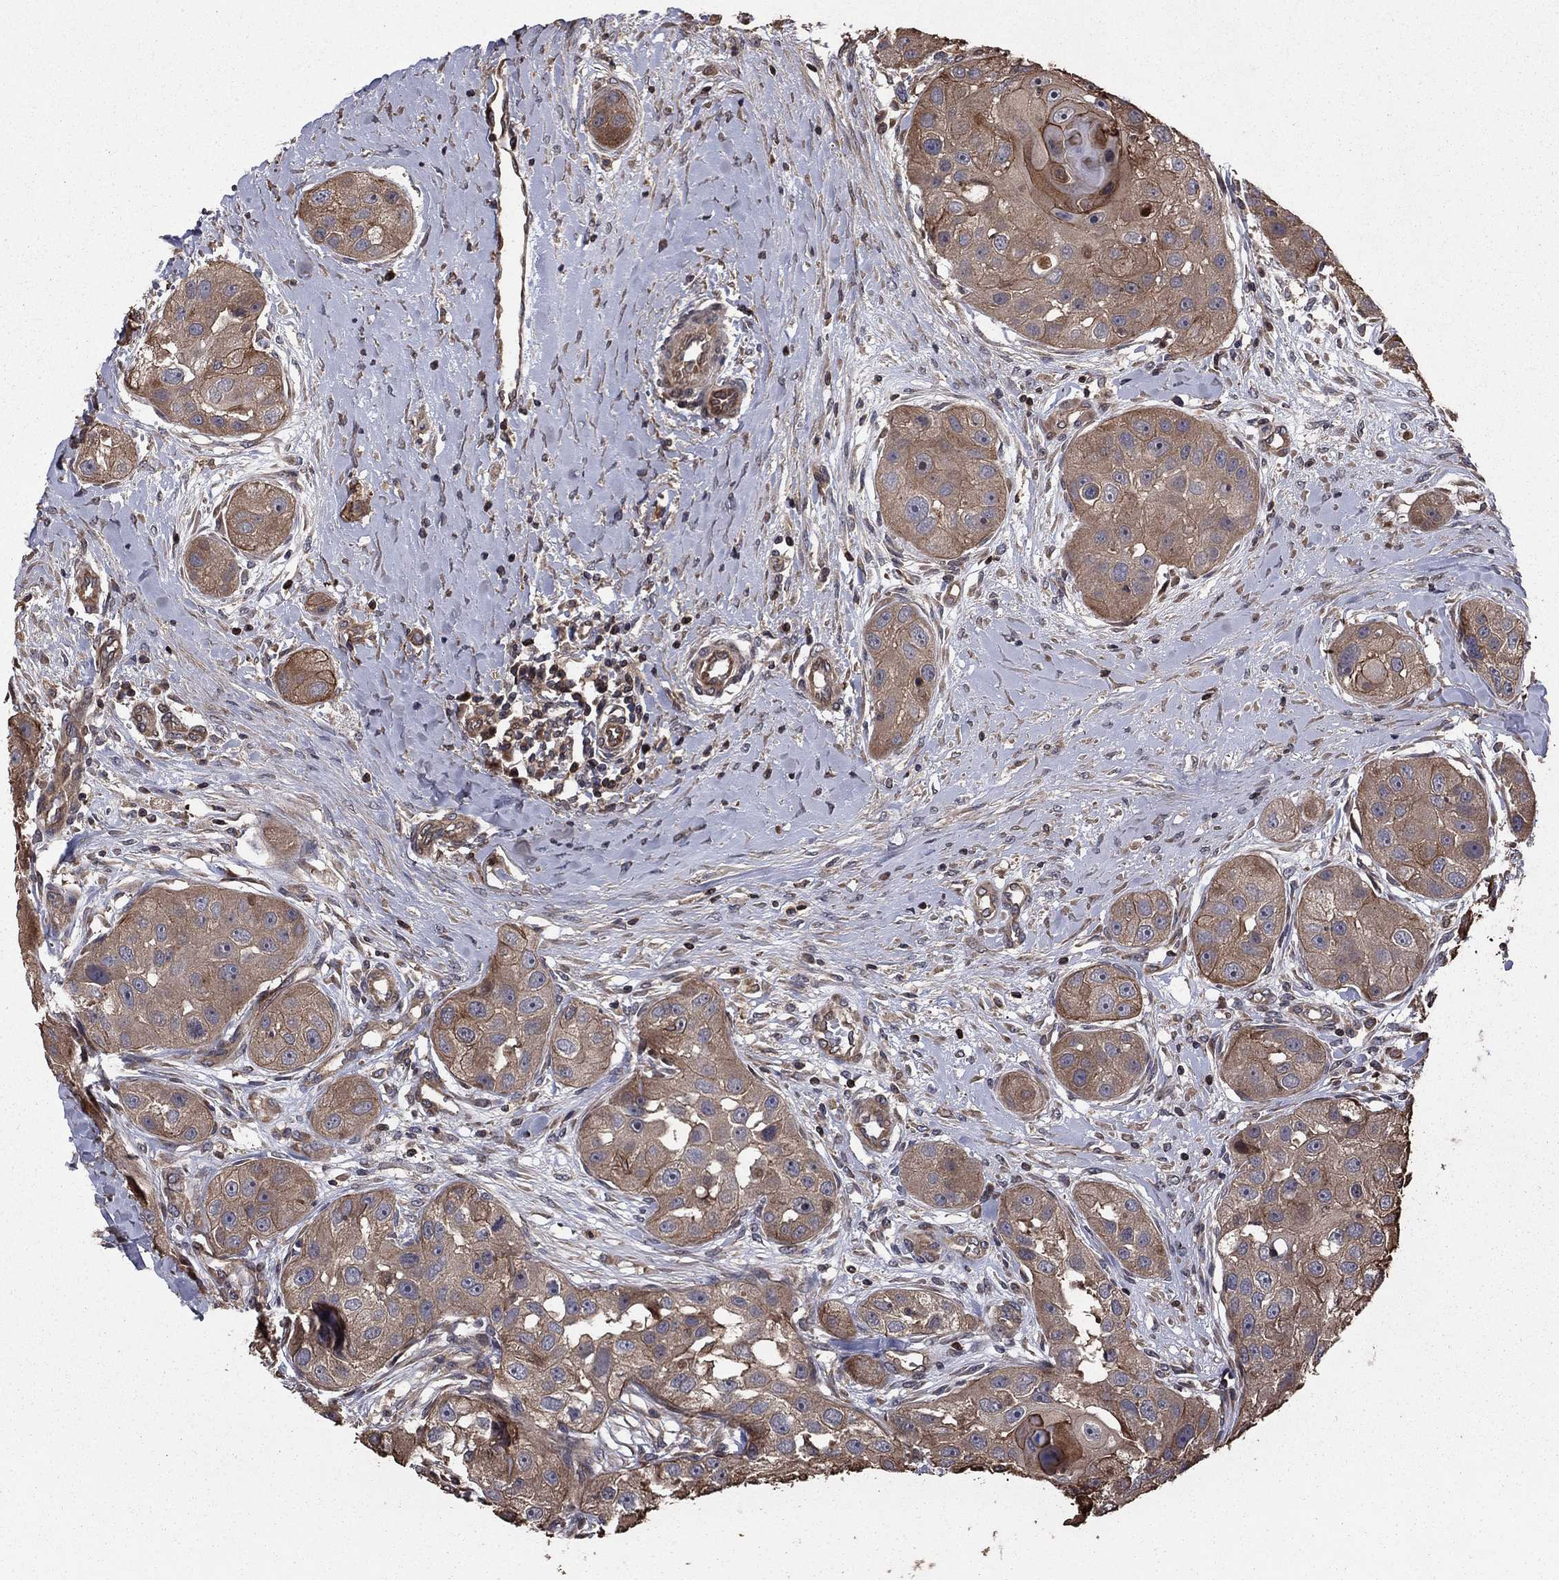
{"staining": {"intensity": "weak", "quantity": "25%-75%", "location": "cytoplasmic/membranous"}, "tissue": "head and neck cancer", "cell_type": "Tumor cells", "image_type": "cancer", "snomed": [{"axis": "morphology", "description": "Normal tissue, NOS"}, {"axis": "morphology", "description": "Squamous cell carcinoma, NOS"}, {"axis": "topography", "description": "Skeletal muscle"}, {"axis": "topography", "description": "Head-Neck"}], "caption": "Head and neck squamous cell carcinoma stained with a brown dye demonstrates weak cytoplasmic/membranous positive staining in approximately 25%-75% of tumor cells.", "gene": "GYG1", "patient": {"sex": "male", "age": 51}}